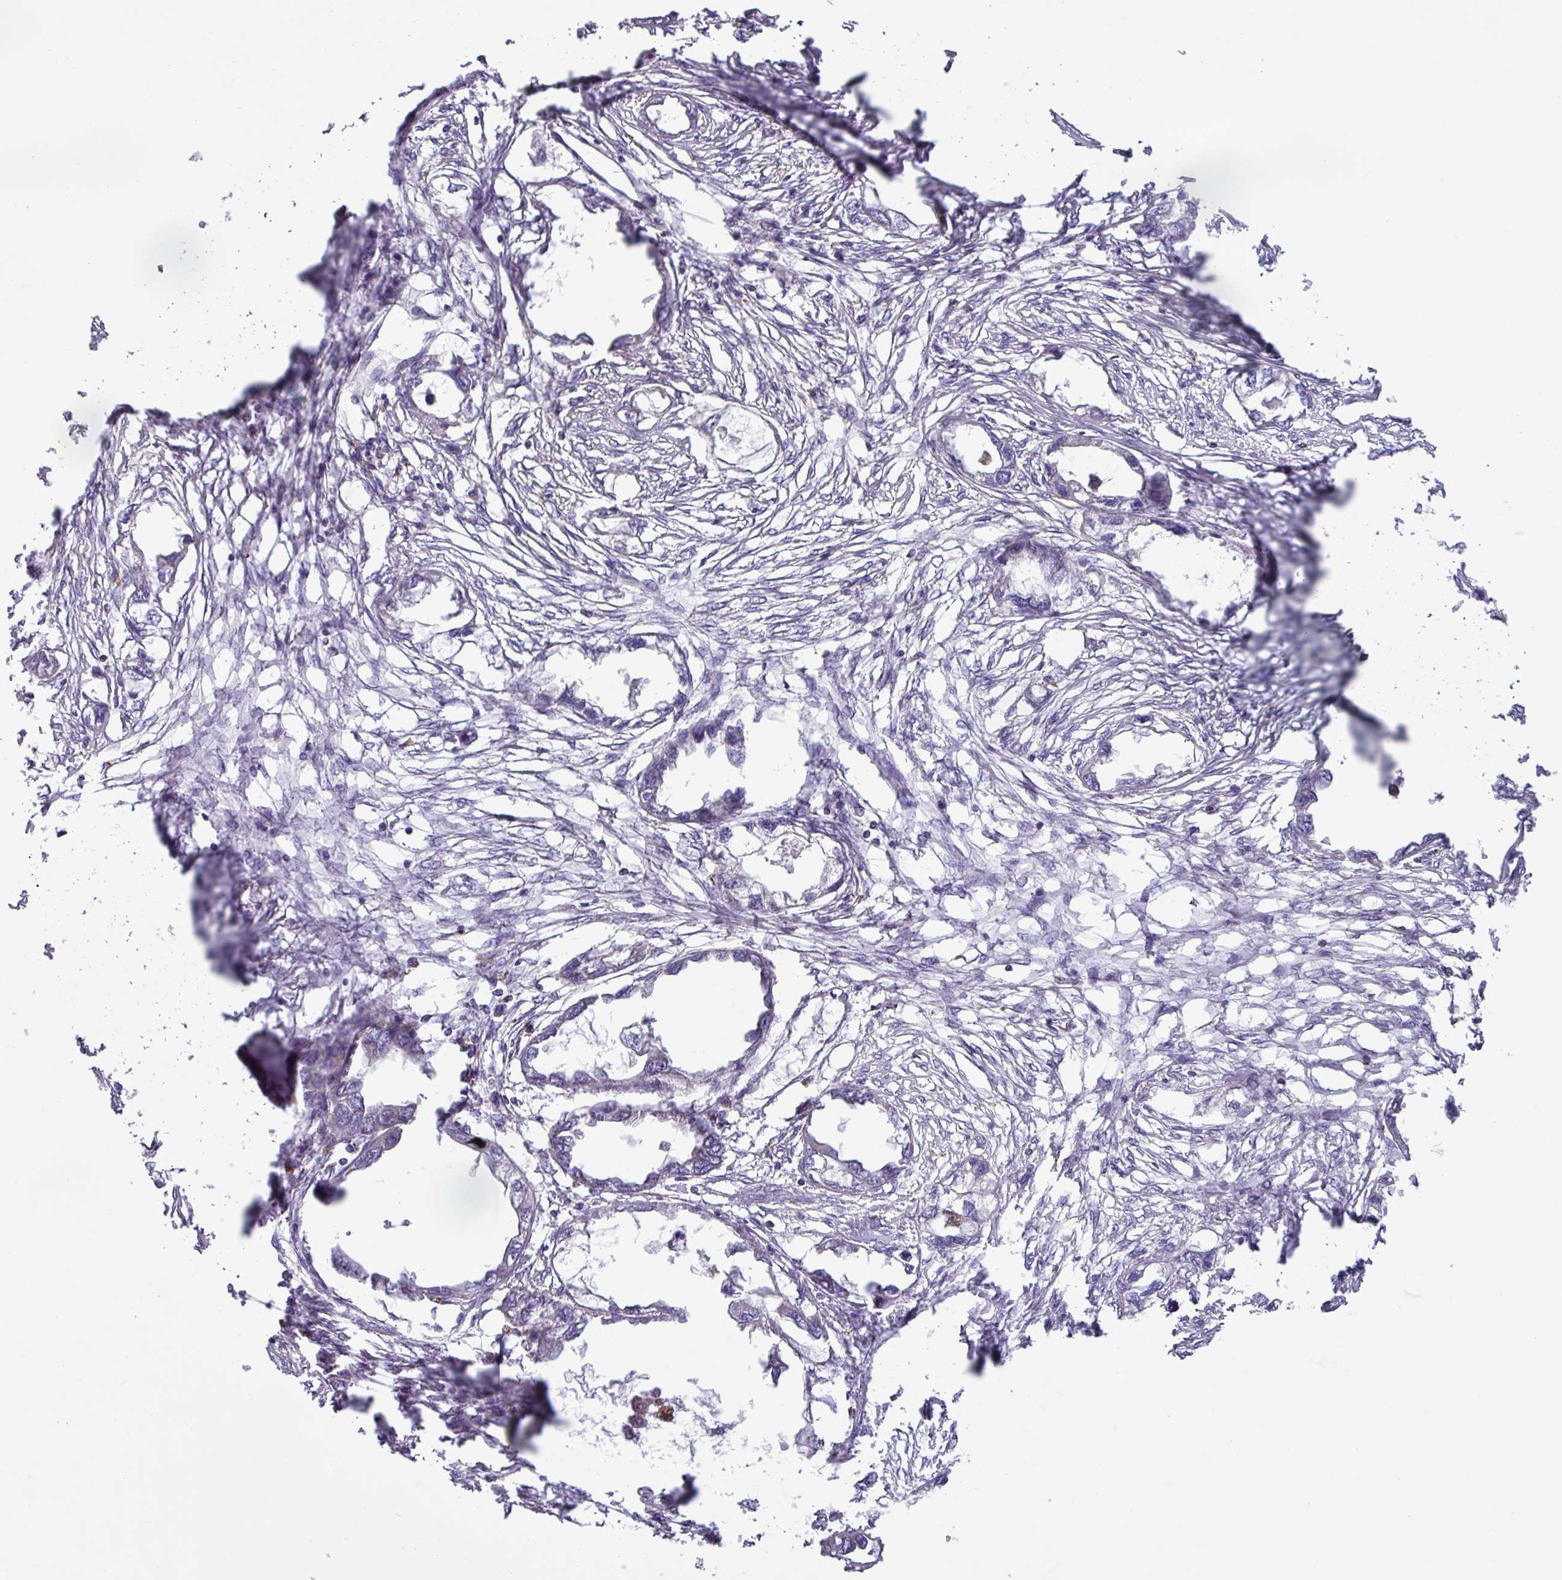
{"staining": {"intensity": "negative", "quantity": "none", "location": "none"}, "tissue": "endometrial cancer", "cell_type": "Tumor cells", "image_type": "cancer", "snomed": [{"axis": "morphology", "description": "Adenocarcinoma, NOS"}, {"axis": "morphology", "description": "Adenocarcinoma, metastatic, NOS"}, {"axis": "topography", "description": "Adipose tissue"}, {"axis": "topography", "description": "Endometrium"}], "caption": "High power microscopy micrograph of an immunohistochemistry (IHC) photomicrograph of endometrial metastatic adenocarcinoma, revealing no significant expression in tumor cells.", "gene": "AKIRIN1", "patient": {"sex": "female", "age": 67}}